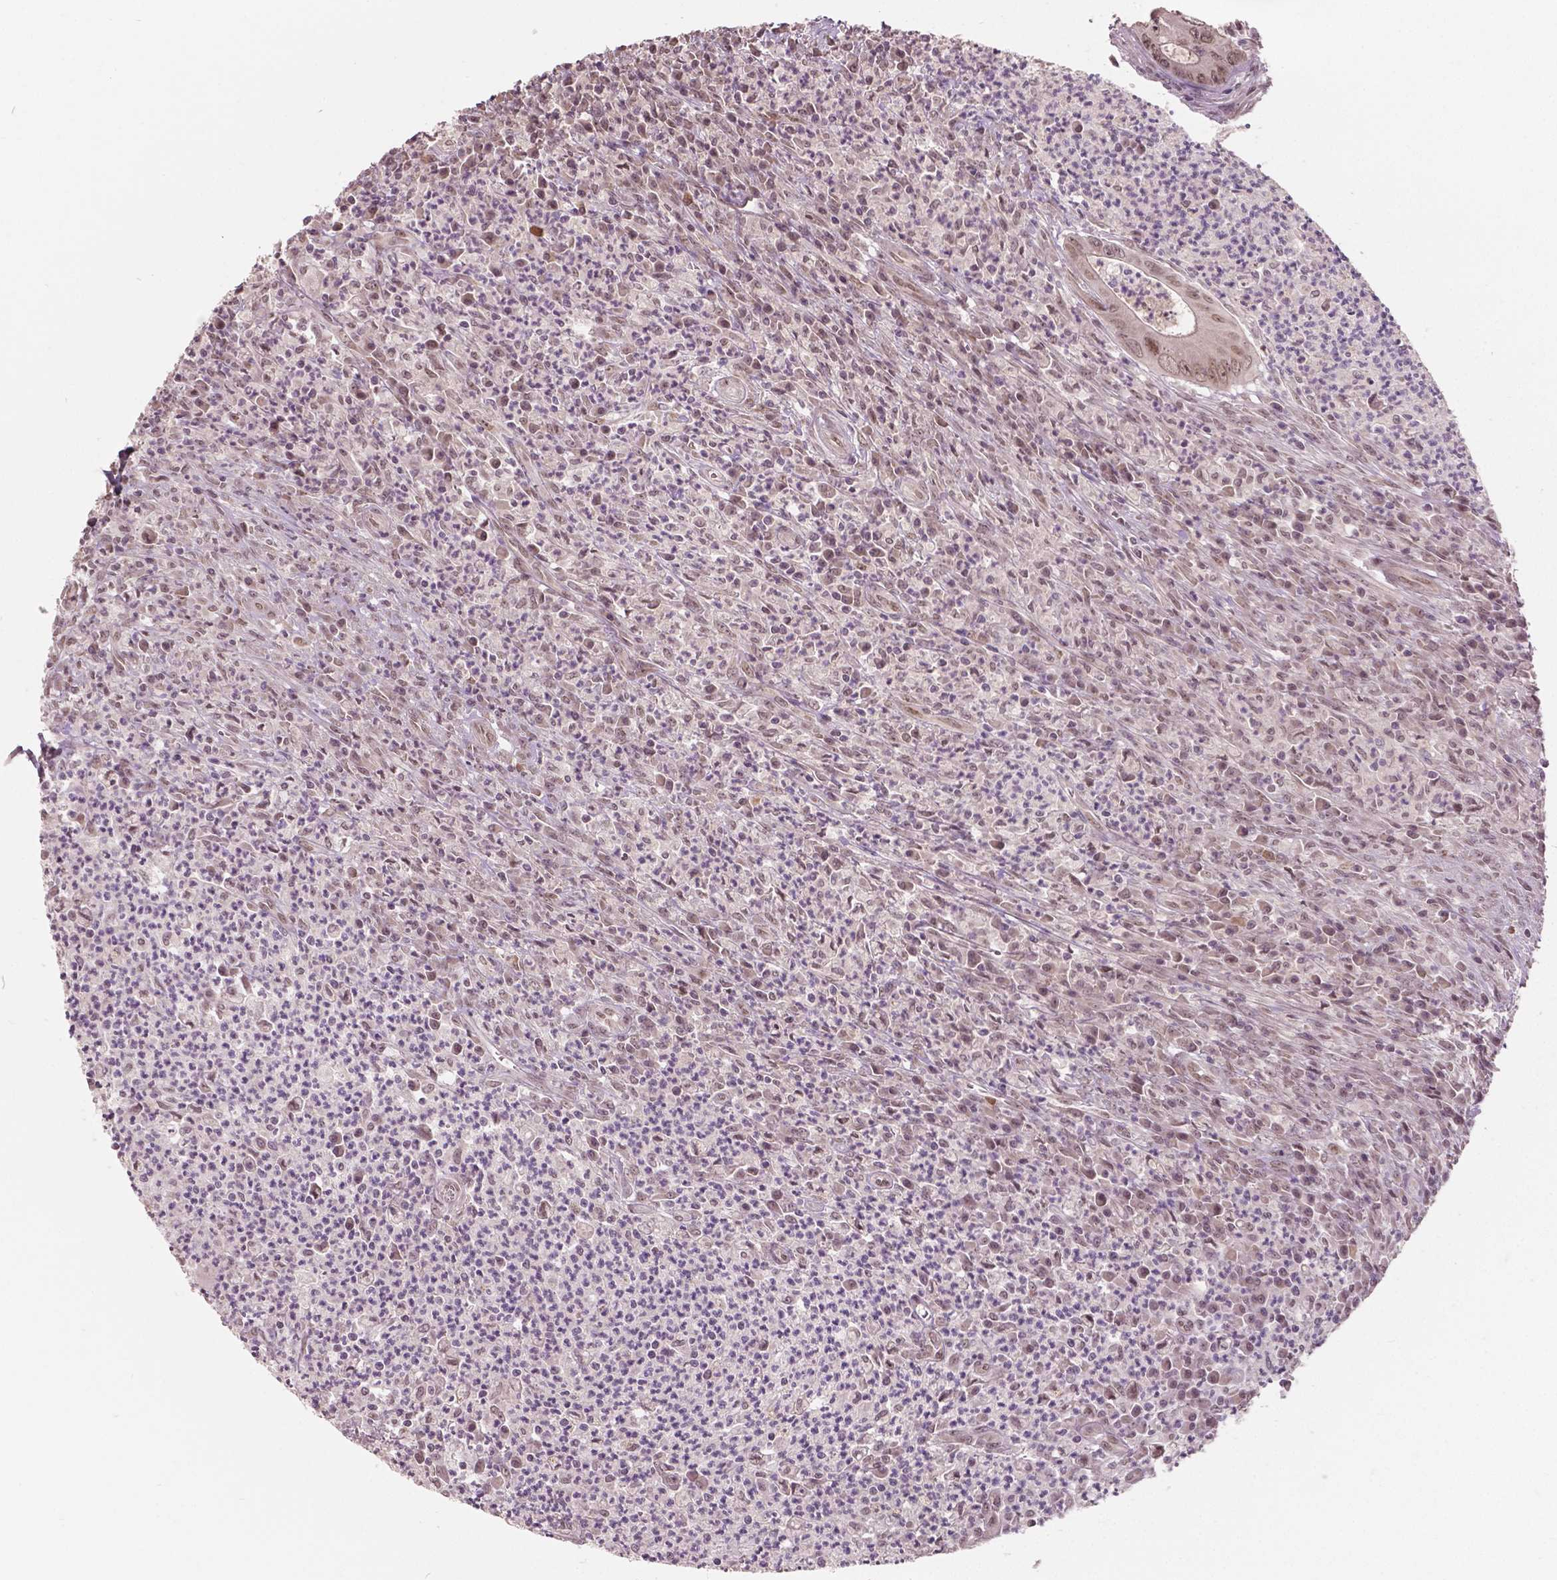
{"staining": {"intensity": "weak", "quantity": ">75%", "location": "nuclear"}, "tissue": "colorectal cancer", "cell_type": "Tumor cells", "image_type": "cancer", "snomed": [{"axis": "morphology", "description": "Adenocarcinoma, NOS"}, {"axis": "topography", "description": "Colon"}], "caption": "Tumor cells demonstrate weak nuclear expression in about >75% of cells in adenocarcinoma (colorectal). (Brightfield microscopy of DAB IHC at high magnification).", "gene": "HMBOX1", "patient": {"sex": "female", "age": 74}}